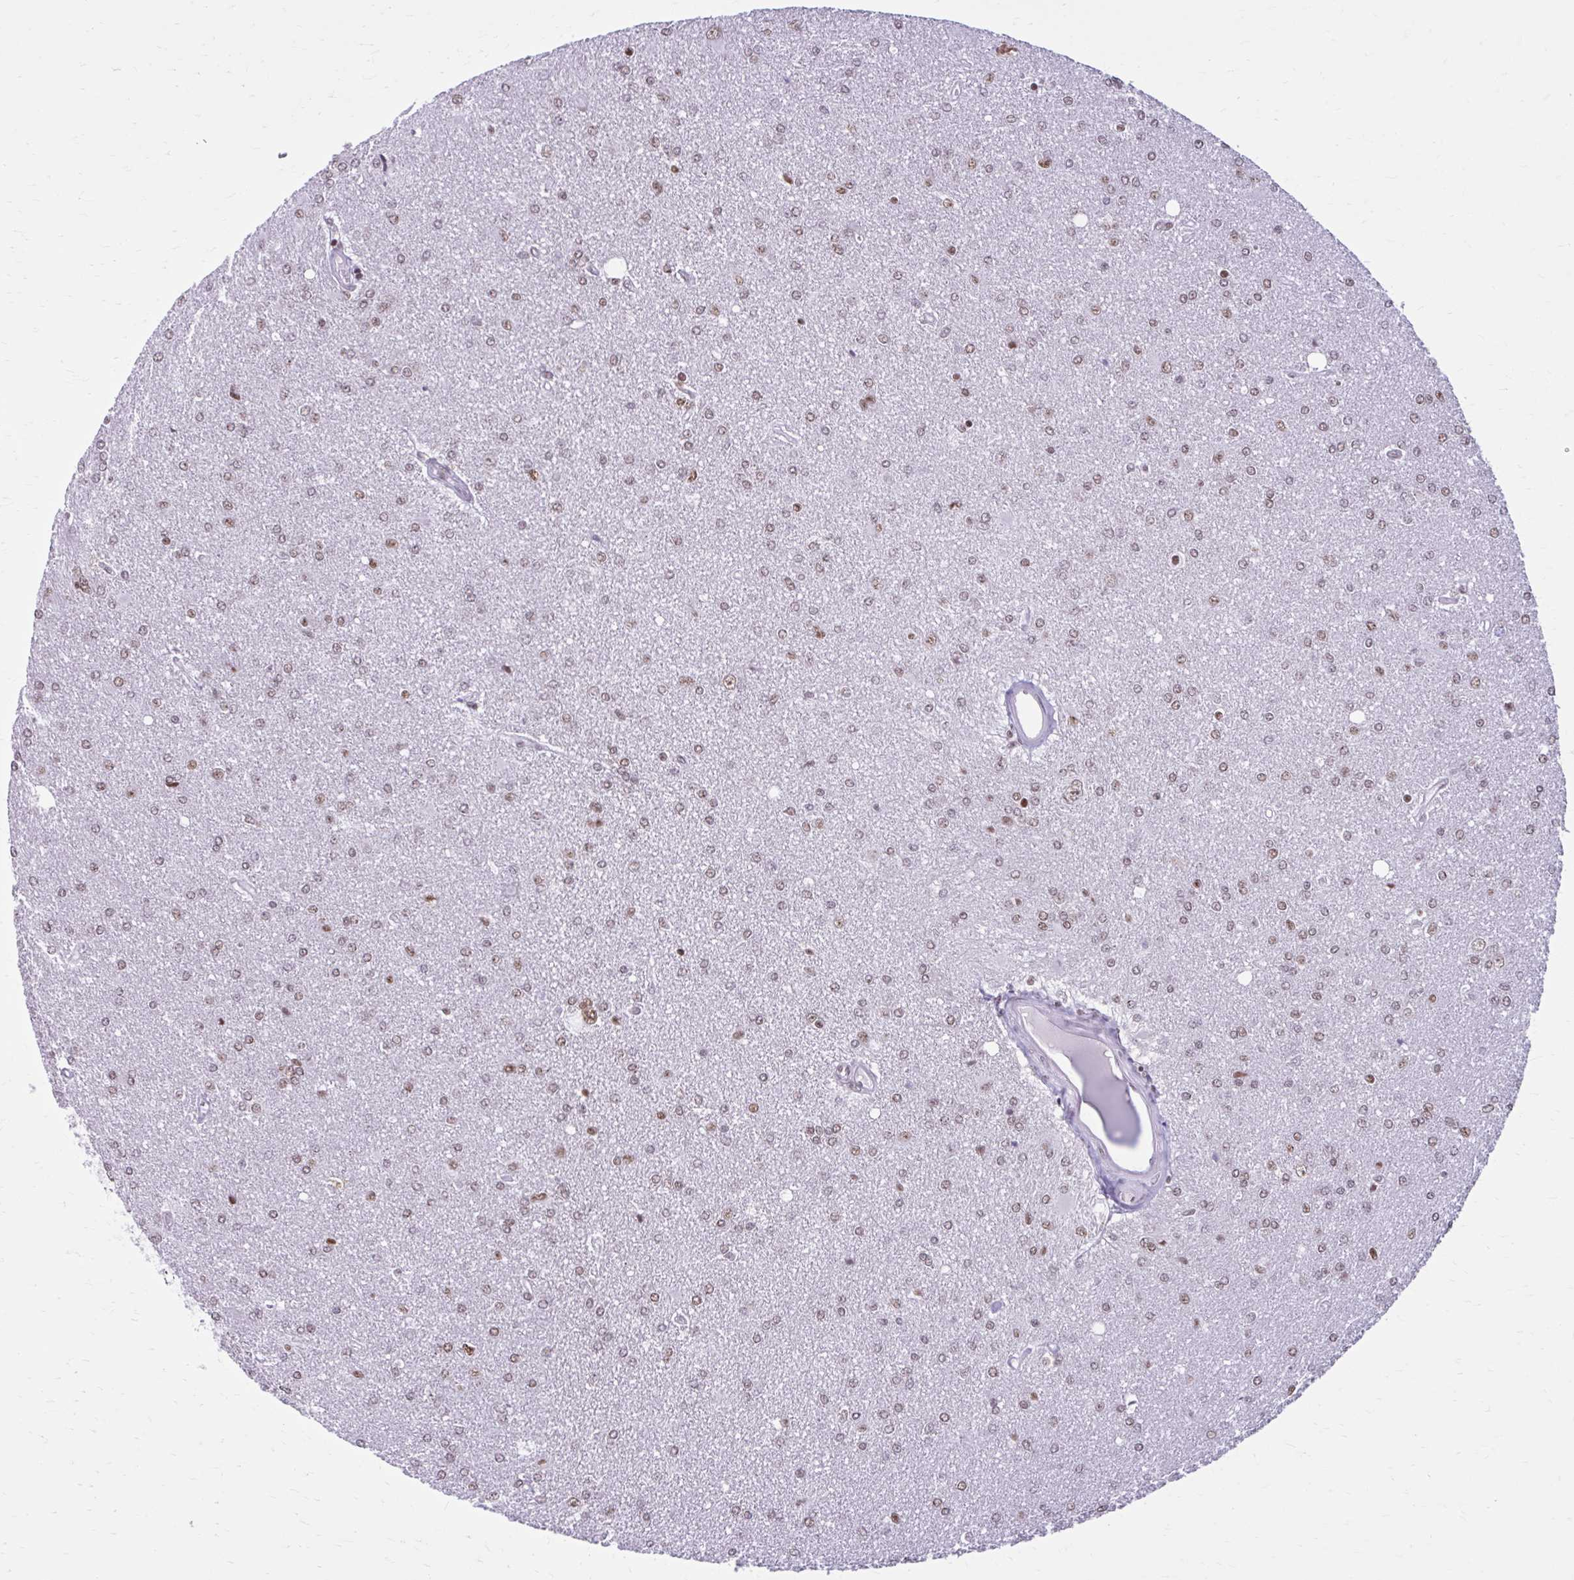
{"staining": {"intensity": "moderate", "quantity": ">75%", "location": "nuclear"}, "tissue": "glioma", "cell_type": "Tumor cells", "image_type": "cancer", "snomed": [{"axis": "morphology", "description": "Glioma, malignant, High grade"}, {"axis": "topography", "description": "Brain"}], "caption": "Malignant glioma (high-grade) tissue demonstrates moderate nuclear staining in approximately >75% of tumor cells", "gene": "PABIR1", "patient": {"sex": "male", "age": 67}}